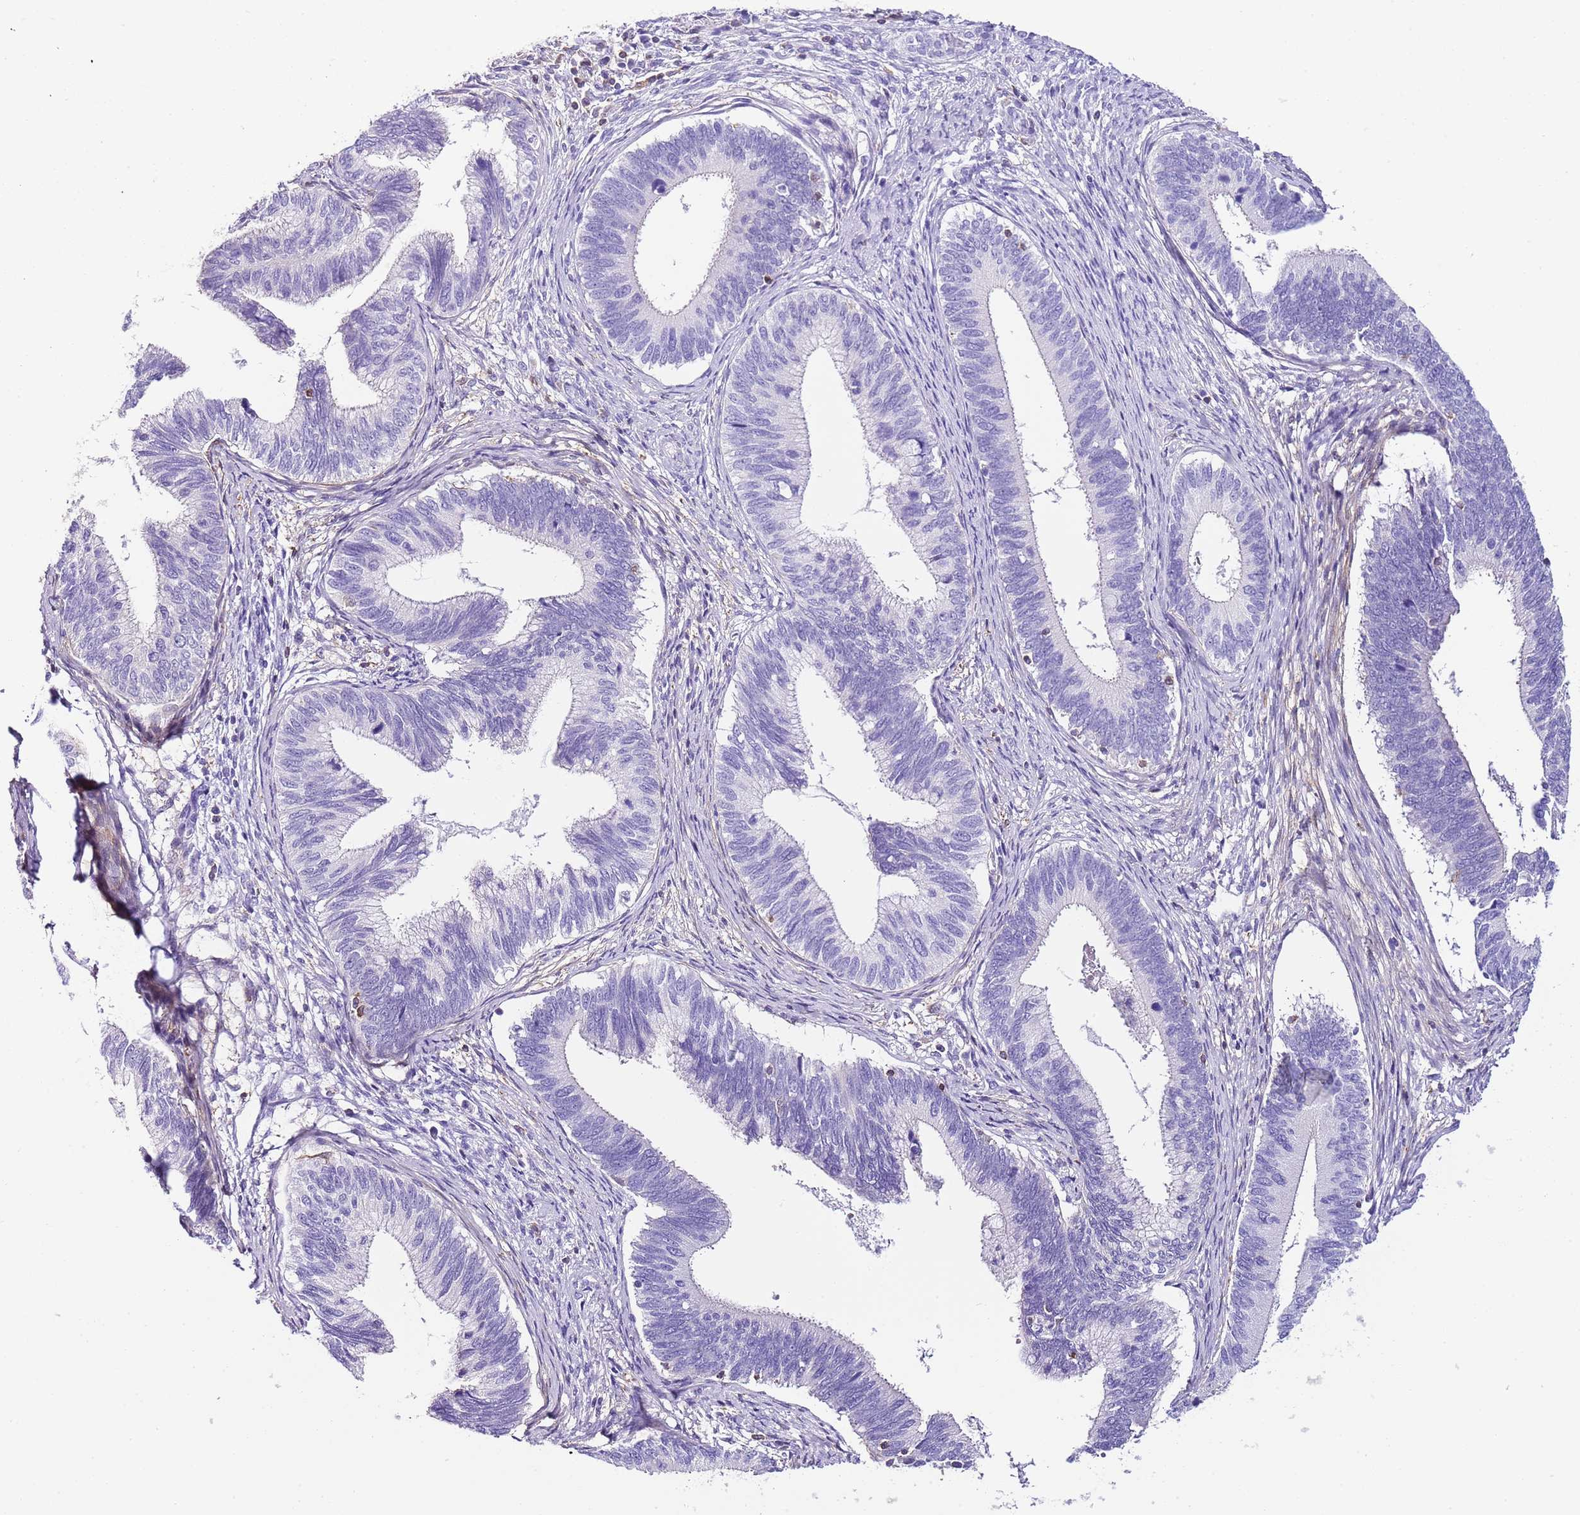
{"staining": {"intensity": "negative", "quantity": "none", "location": "none"}, "tissue": "cervical cancer", "cell_type": "Tumor cells", "image_type": "cancer", "snomed": [{"axis": "morphology", "description": "Adenocarcinoma, NOS"}, {"axis": "topography", "description": "Cervix"}], "caption": "Histopathology image shows no protein expression in tumor cells of cervical cancer (adenocarcinoma) tissue.", "gene": "CNN2", "patient": {"sex": "female", "age": 42}}